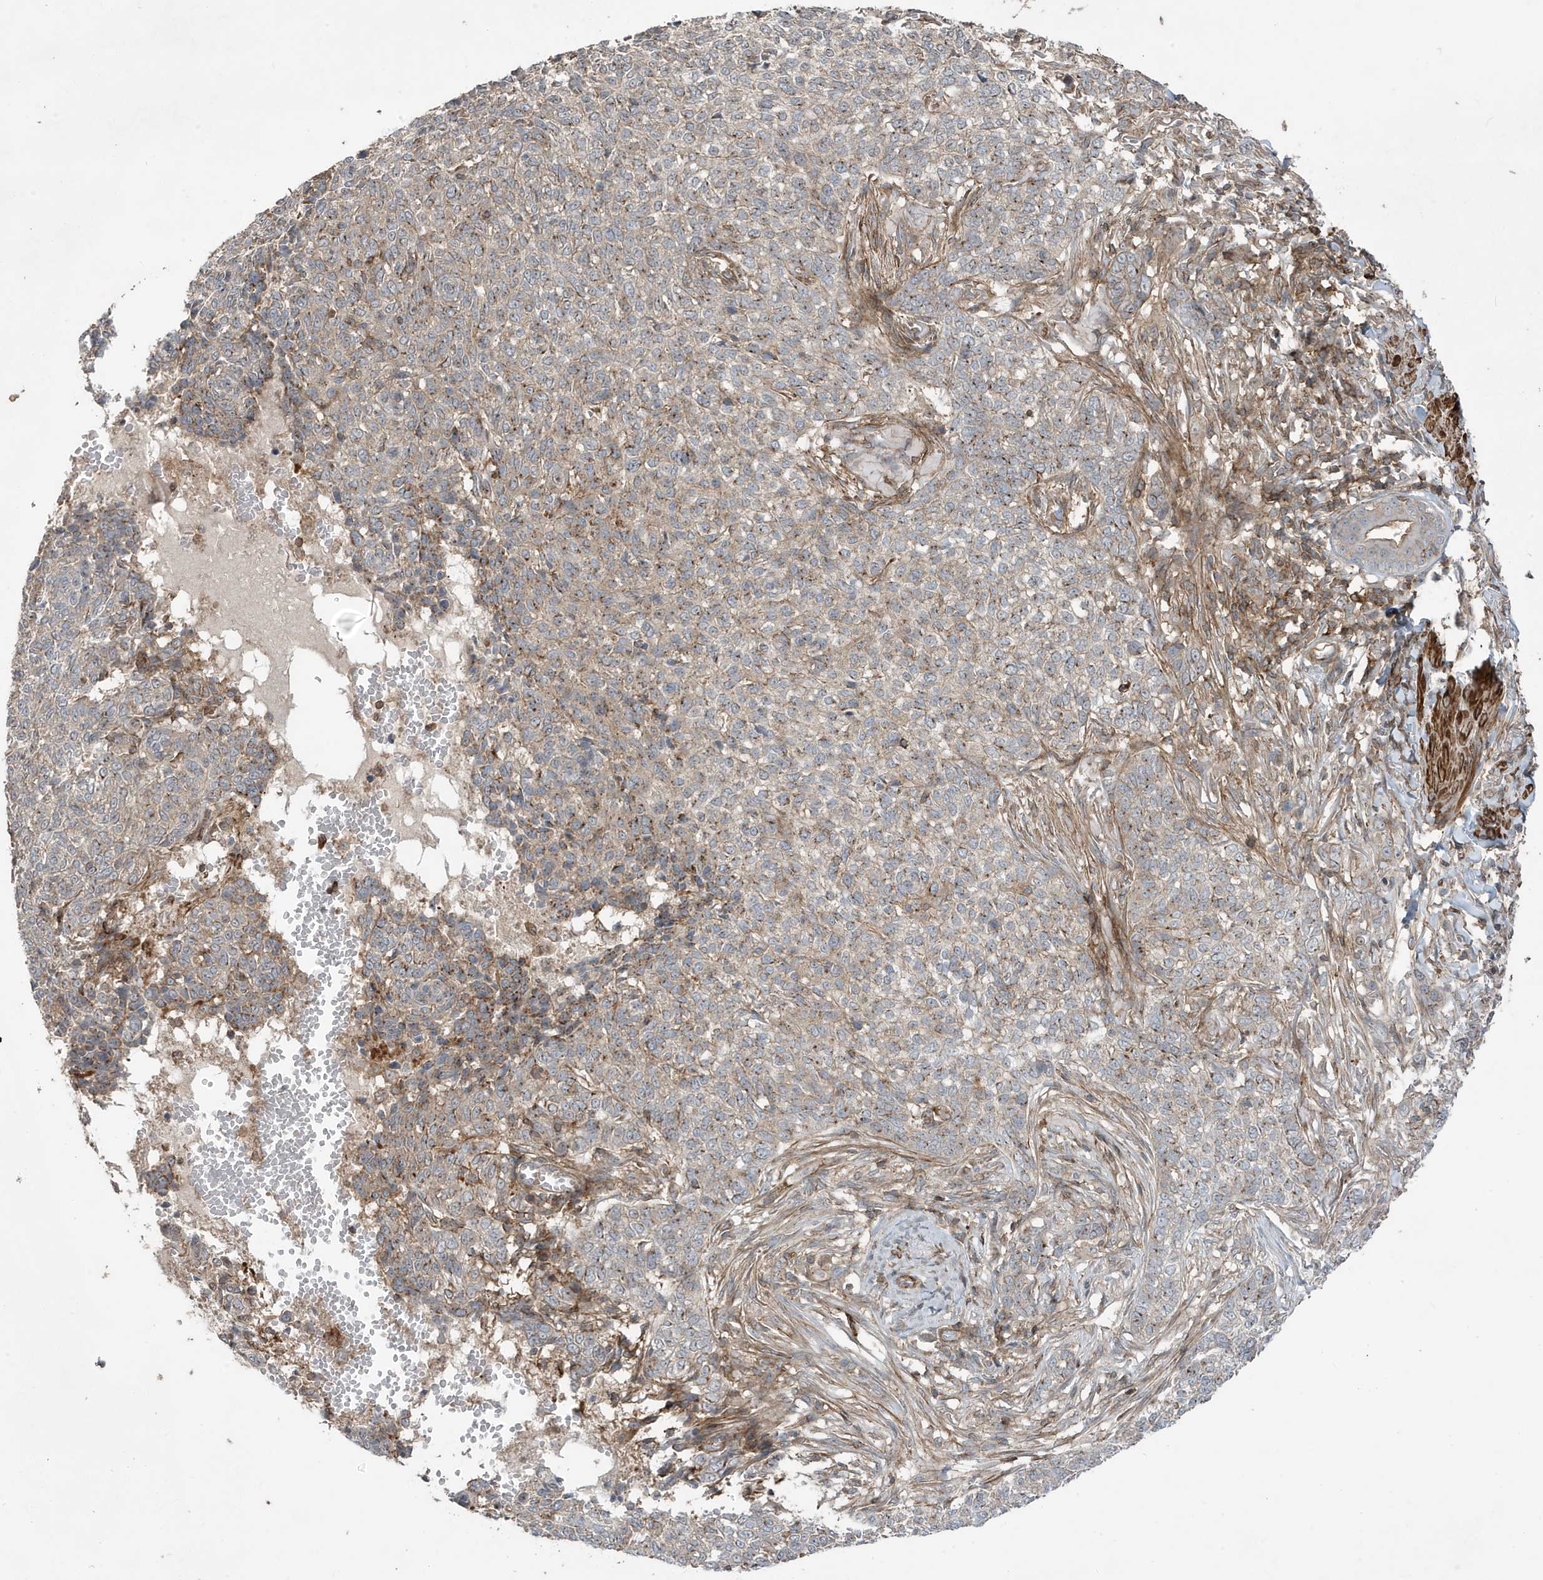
{"staining": {"intensity": "moderate", "quantity": "<25%", "location": "cytoplasmic/membranous"}, "tissue": "skin cancer", "cell_type": "Tumor cells", "image_type": "cancer", "snomed": [{"axis": "morphology", "description": "Basal cell carcinoma"}, {"axis": "topography", "description": "Skin"}], "caption": "Brown immunohistochemical staining in human basal cell carcinoma (skin) reveals moderate cytoplasmic/membranous positivity in approximately <25% of tumor cells.", "gene": "CETN3", "patient": {"sex": "male", "age": 85}}